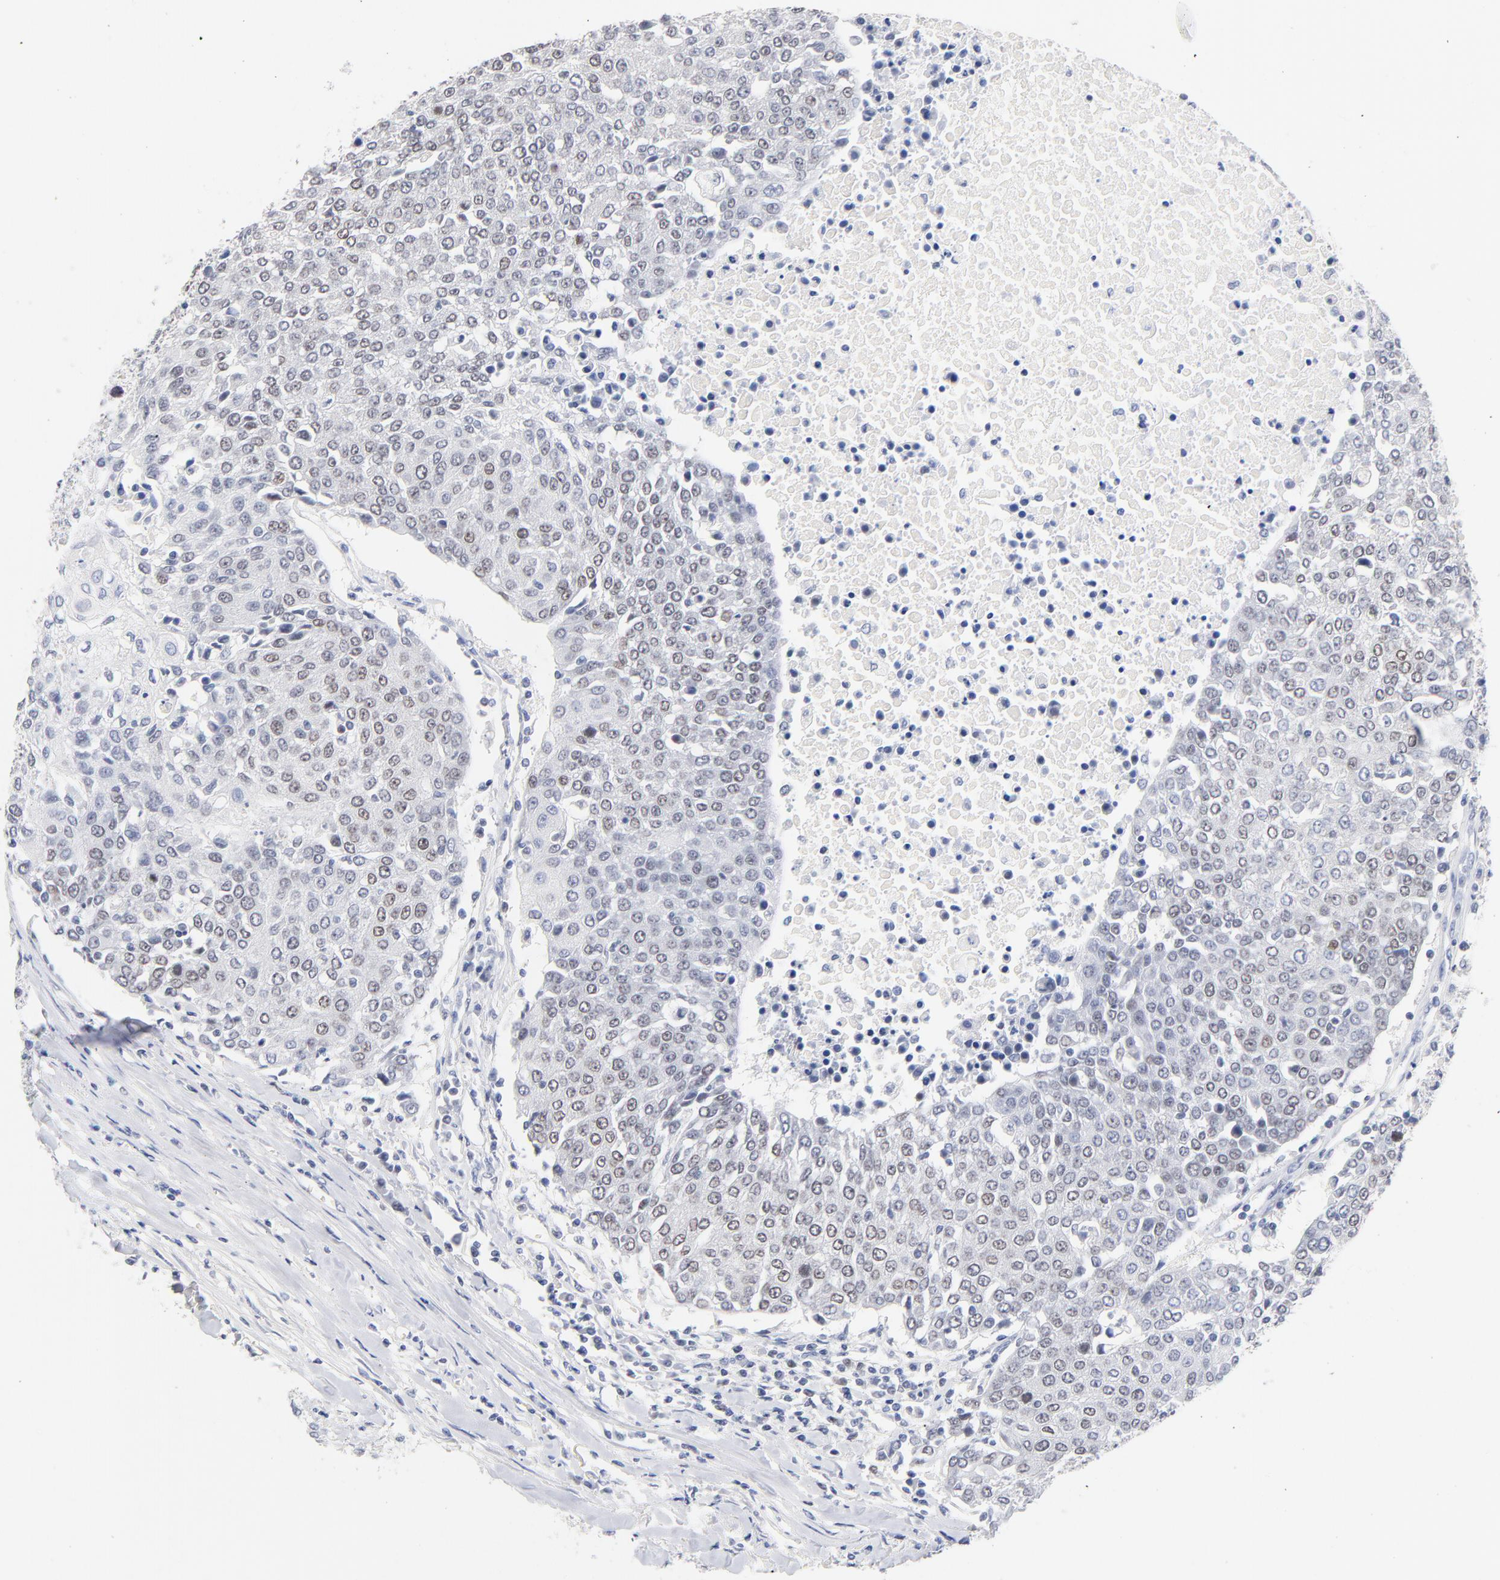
{"staining": {"intensity": "weak", "quantity": "25%-75%", "location": "nuclear"}, "tissue": "urothelial cancer", "cell_type": "Tumor cells", "image_type": "cancer", "snomed": [{"axis": "morphology", "description": "Urothelial carcinoma, High grade"}, {"axis": "topography", "description": "Urinary bladder"}], "caption": "About 25%-75% of tumor cells in human urothelial carcinoma (high-grade) demonstrate weak nuclear protein staining as visualized by brown immunohistochemical staining.", "gene": "ORC2", "patient": {"sex": "female", "age": 85}}